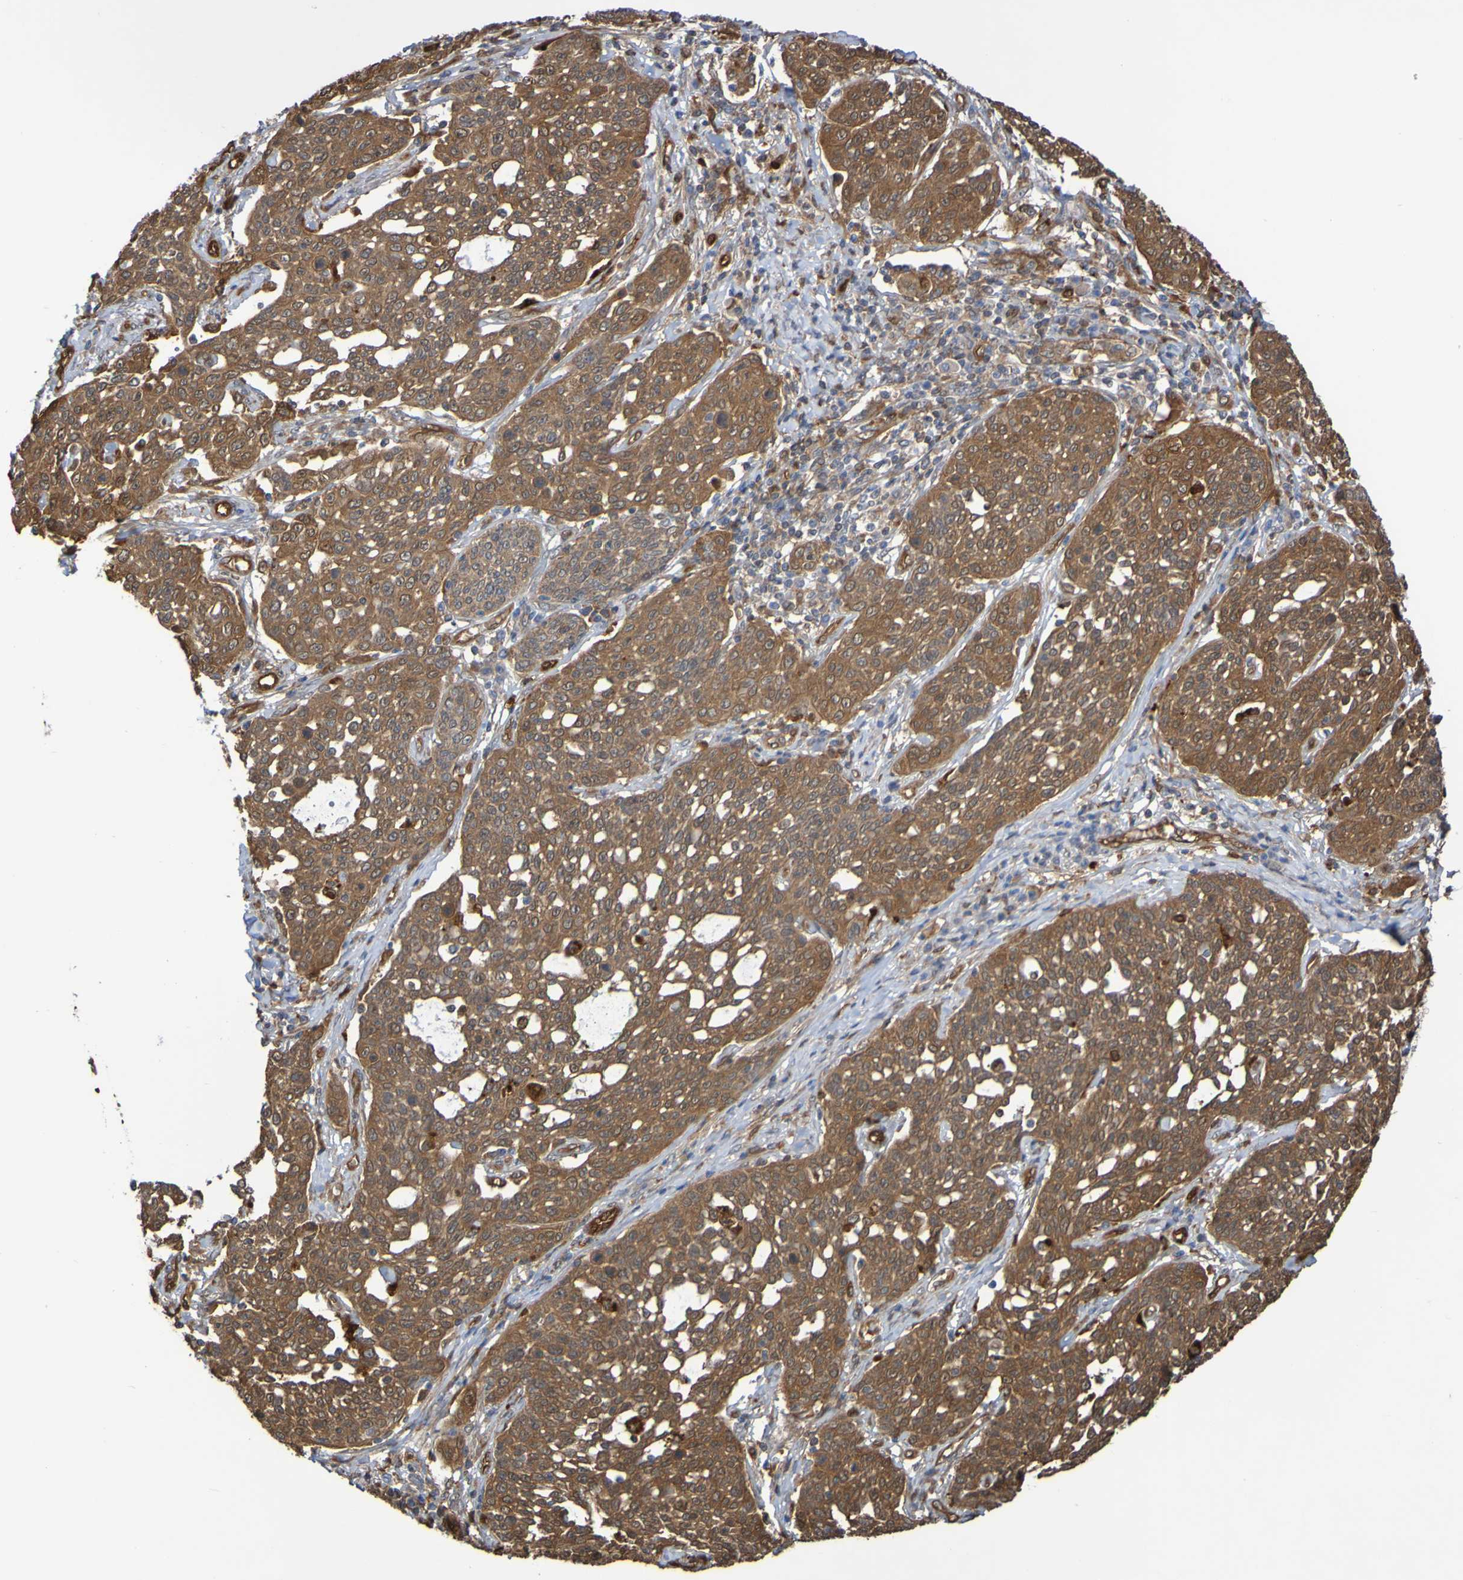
{"staining": {"intensity": "moderate", "quantity": ">75%", "location": "cytoplasmic/membranous"}, "tissue": "cervical cancer", "cell_type": "Tumor cells", "image_type": "cancer", "snomed": [{"axis": "morphology", "description": "Squamous cell carcinoma, NOS"}, {"axis": "topography", "description": "Cervix"}], "caption": "Immunohistochemistry (IHC) staining of cervical squamous cell carcinoma, which displays medium levels of moderate cytoplasmic/membranous expression in approximately >75% of tumor cells indicating moderate cytoplasmic/membranous protein positivity. The staining was performed using DAB (brown) for protein detection and nuclei were counterstained in hematoxylin (blue).", "gene": "SERPINB6", "patient": {"sex": "female", "age": 34}}